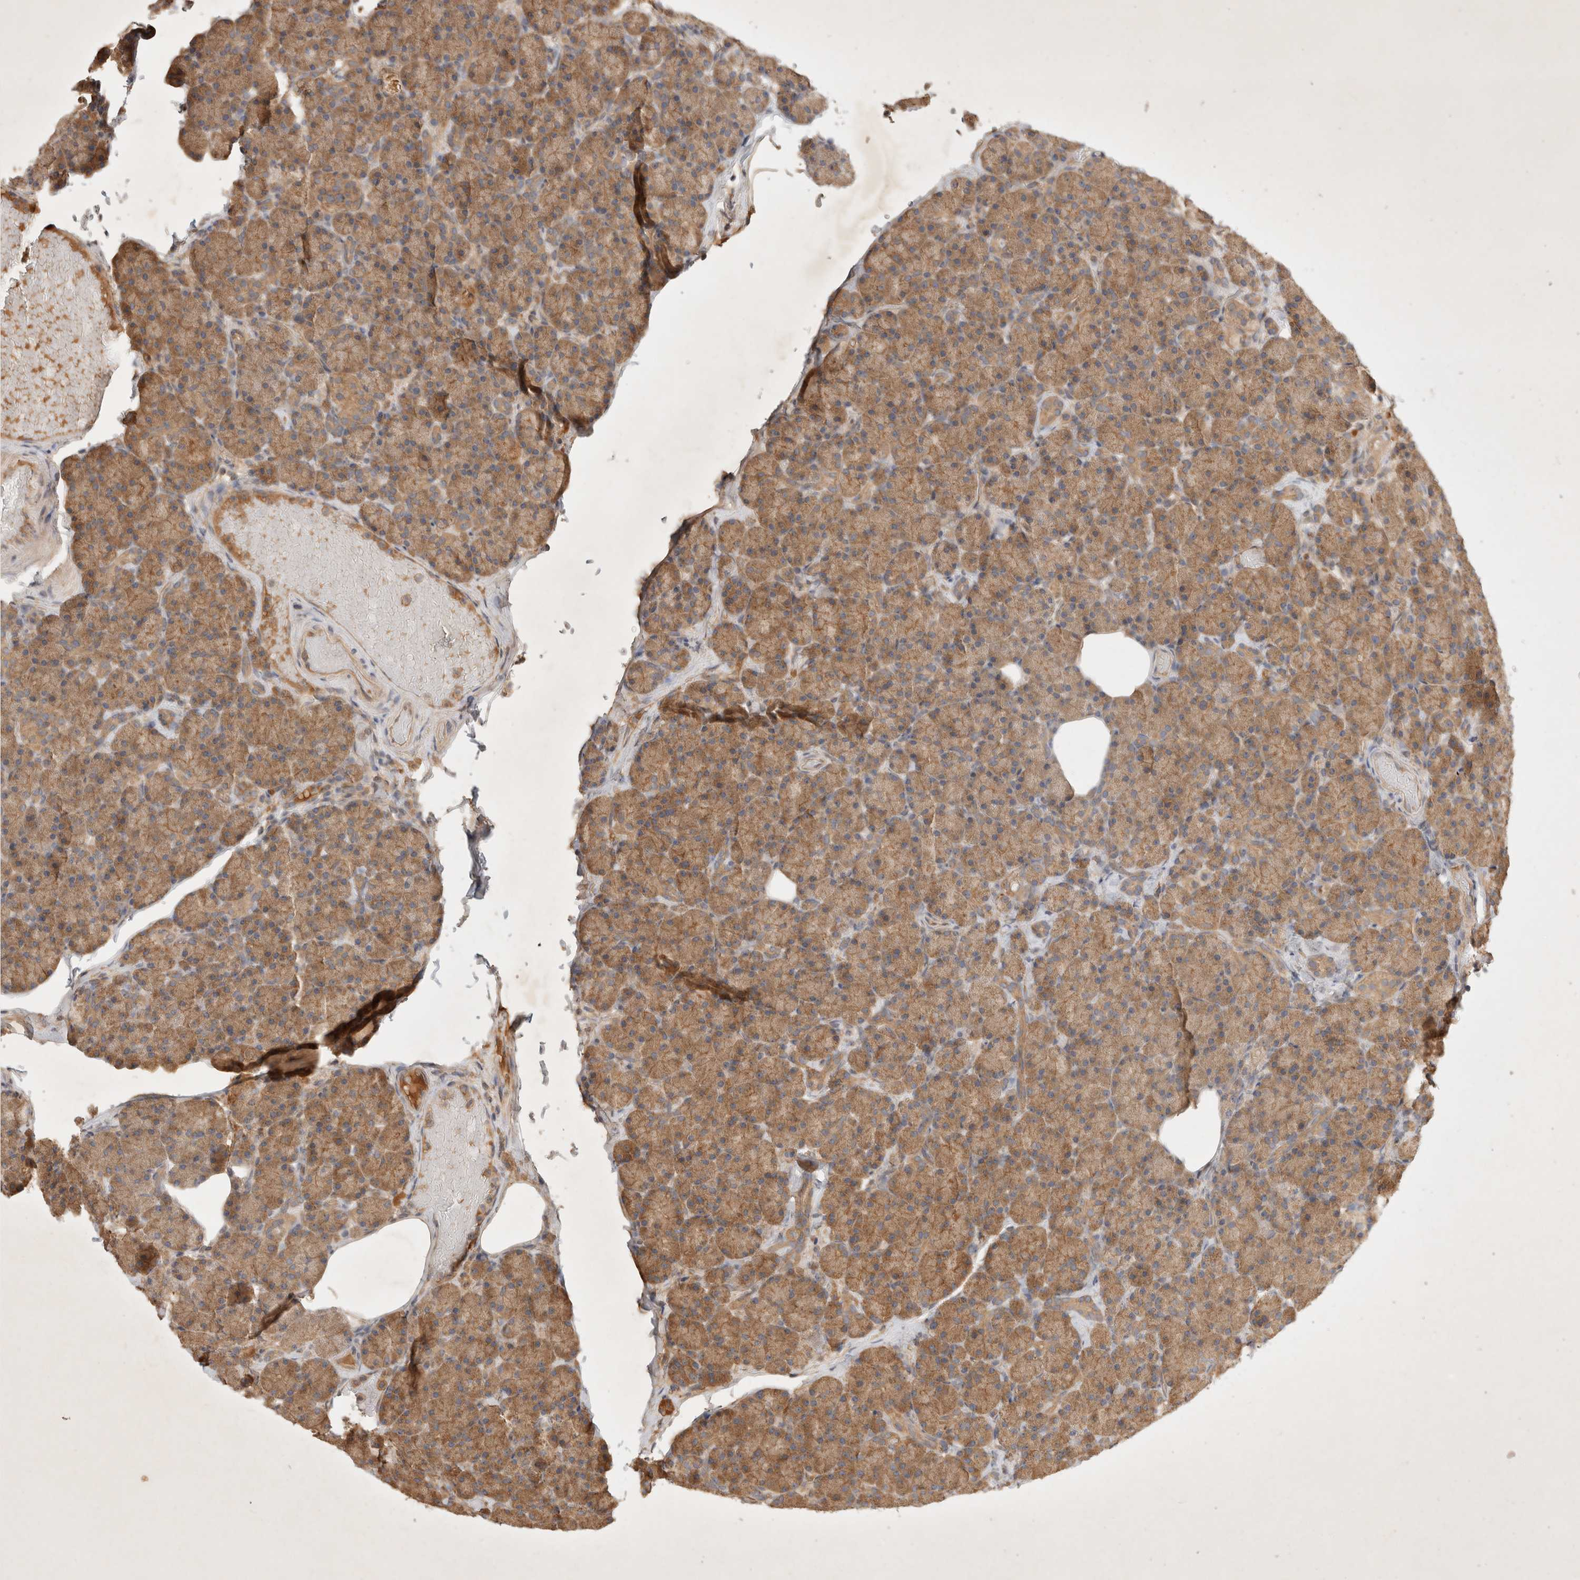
{"staining": {"intensity": "moderate", "quantity": ">75%", "location": "cytoplasmic/membranous"}, "tissue": "pancreas", "cell_type": "Exocrine glandular cells", "image_type": "normal", "snomed": [{"axis": "morphology", "description": "Normal tissue, NOS"}, {"axis": "topography", "description": "Pancreas"}], "caption": "Approximately >75% of exocrine glandular cells in unremarkable human pancreas show moderate cytoplasmic/membranous protein staining as visualized by brown immunohistochemical staining.", "gene": "YES1", "patient": {"sex": "female", "age": 43}}